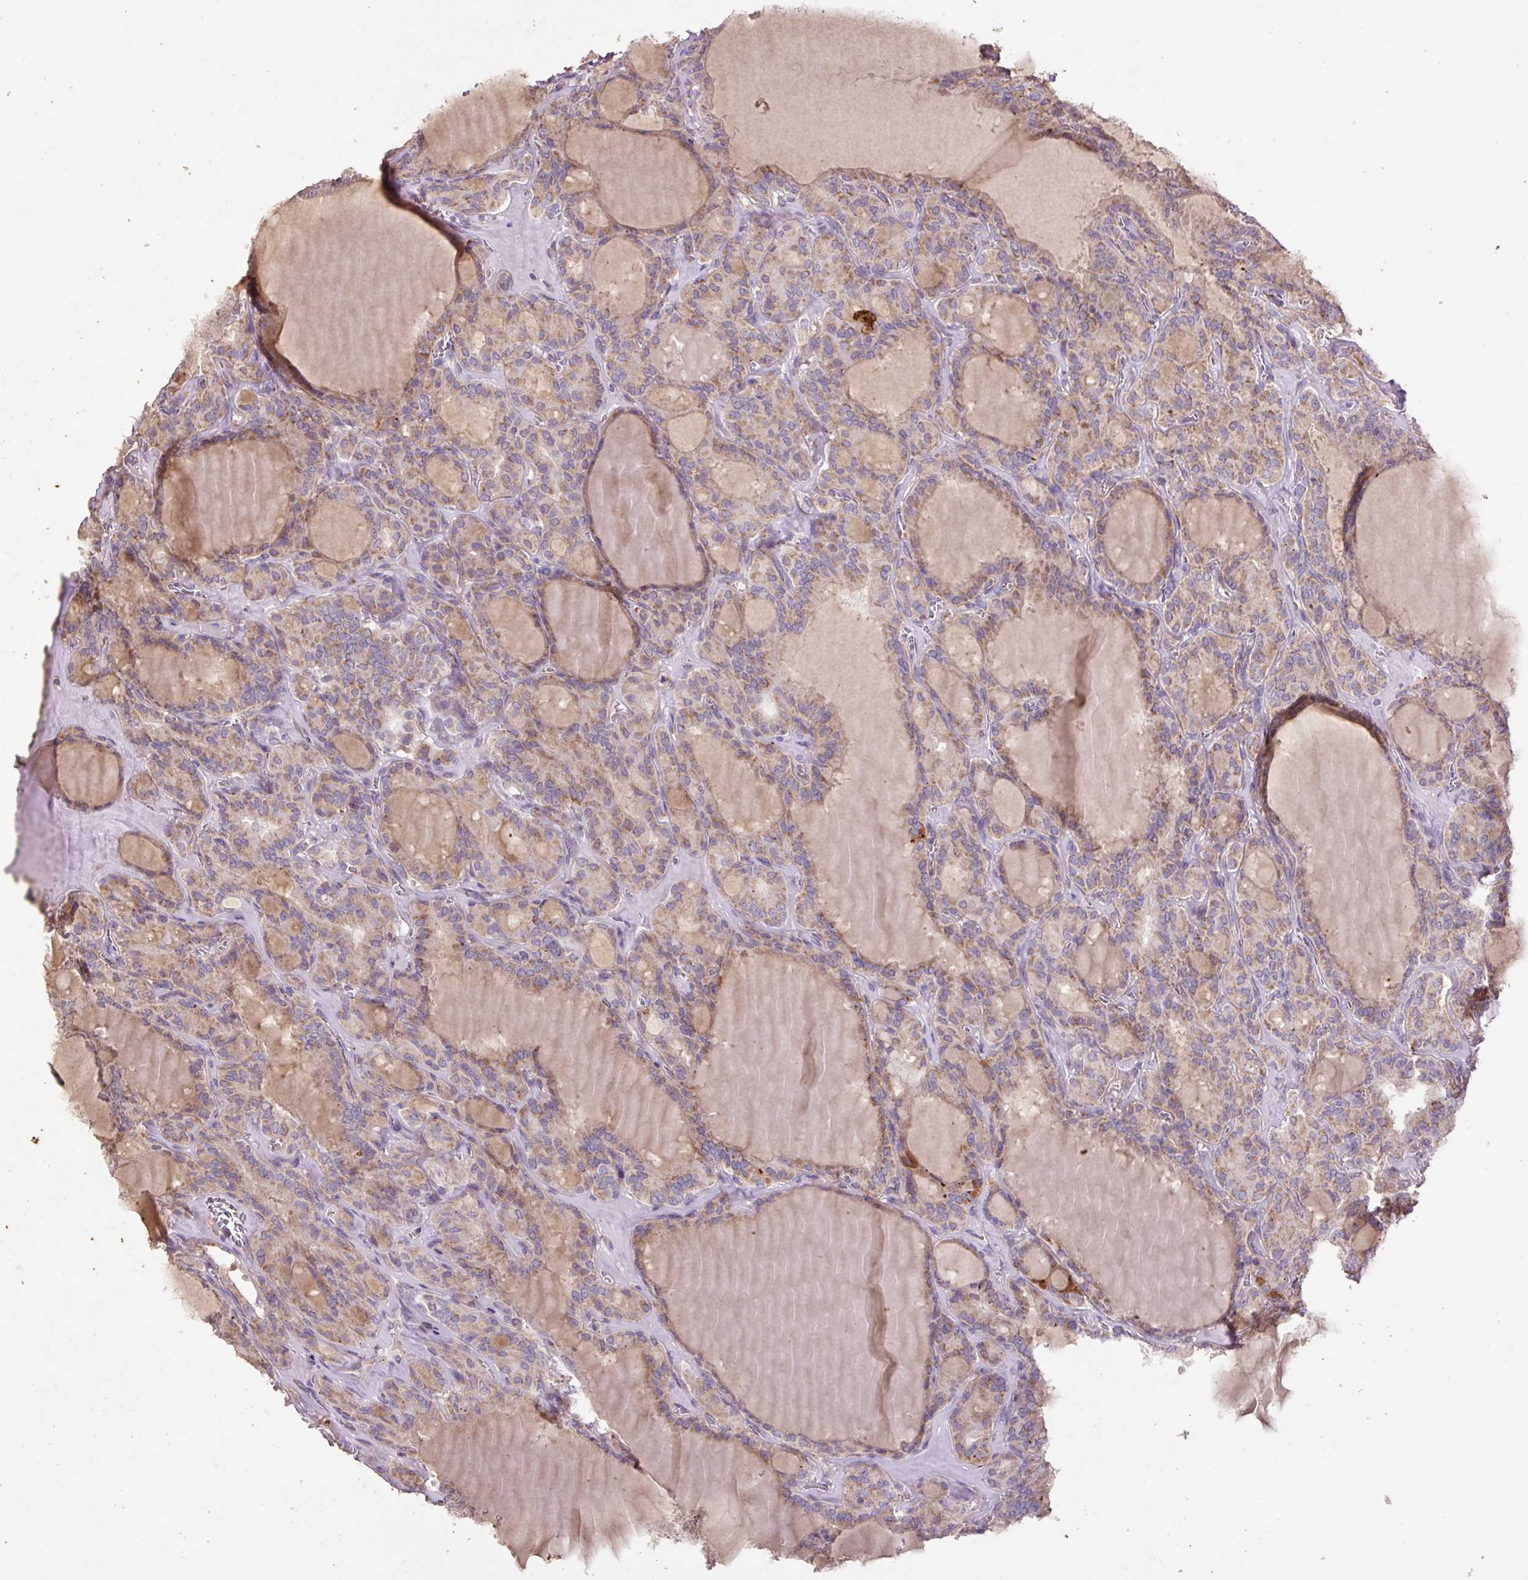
{"staining": {"intensity": "weak", "quantity": ">75%", "location": "cytoplasmic/membranous"}, "tissue": "thyroid cancer", "cell_type": "Tumor cells", "image_type": "cancer", "snomed": [{"axis": "morphology", "description": "Papillary adenocarcinoma, NOS"}, {"axis": "topography", "description": "Thyroid gland"}], "caption": "A brown stain shows weak cytoplasmic/membranous expression of a protein in thyroid cancer (papillary adenocarcinoma) tumor cells.", "gene": "ABR", "patient": {"sex": "male", "age": 87}}